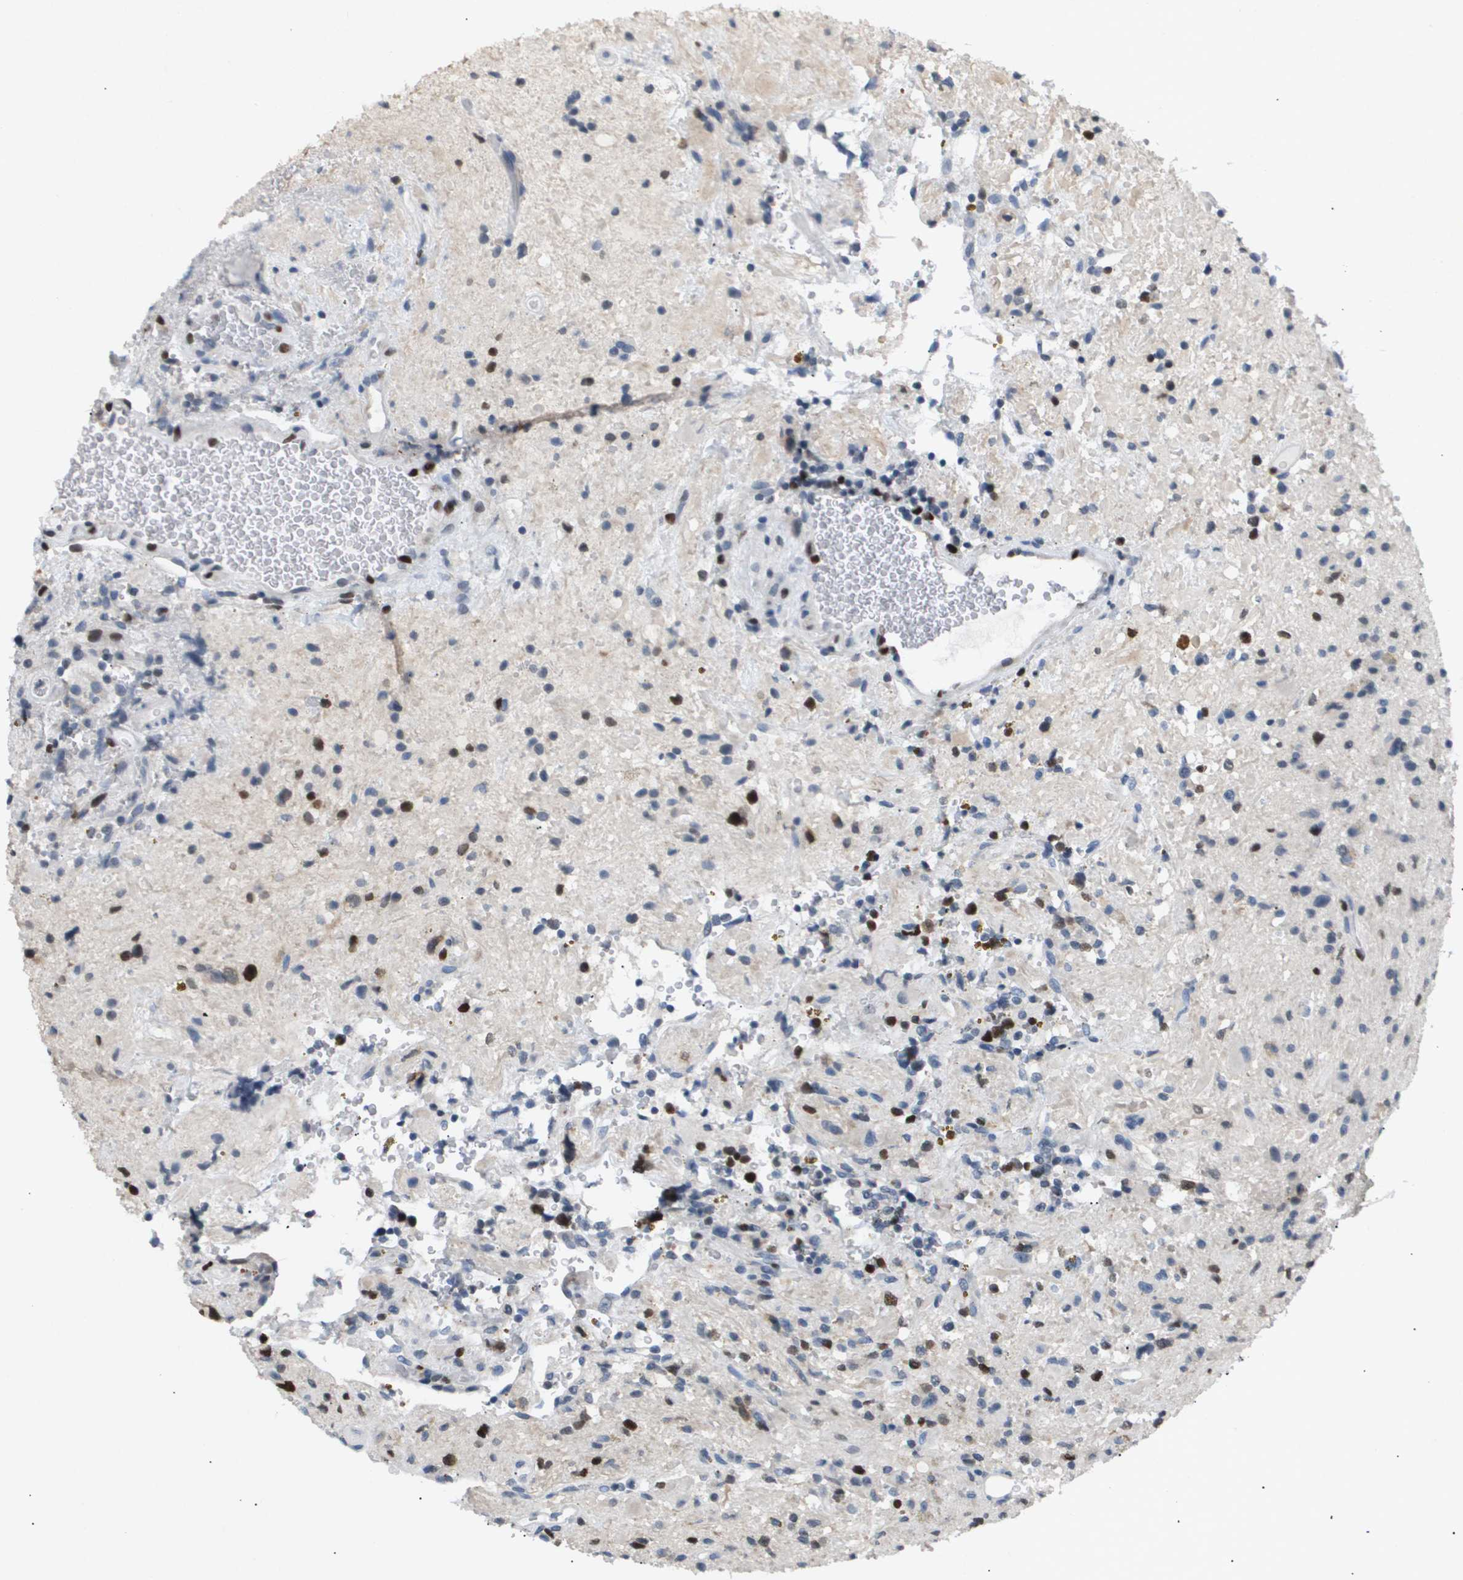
{"staining": {"intensity": "strong", "quantity": "<25%", "location": "nuclear"}, "tissue": "glioma", "cell_type": "Tumor cells", "image_type": "cancer", "snomed": [{"axis": "morphology", "description": "Glioma, malignant, High grade"}, {"axis": "topography", "description": "Brain"}], "caption": "Protein staining reveals strong nuclear positivity in approximately <25% of tumor cells in malignant glioma (high-grade).", "gene": "ANAPC2", "patient": {"sex": "male", "age": 33}}